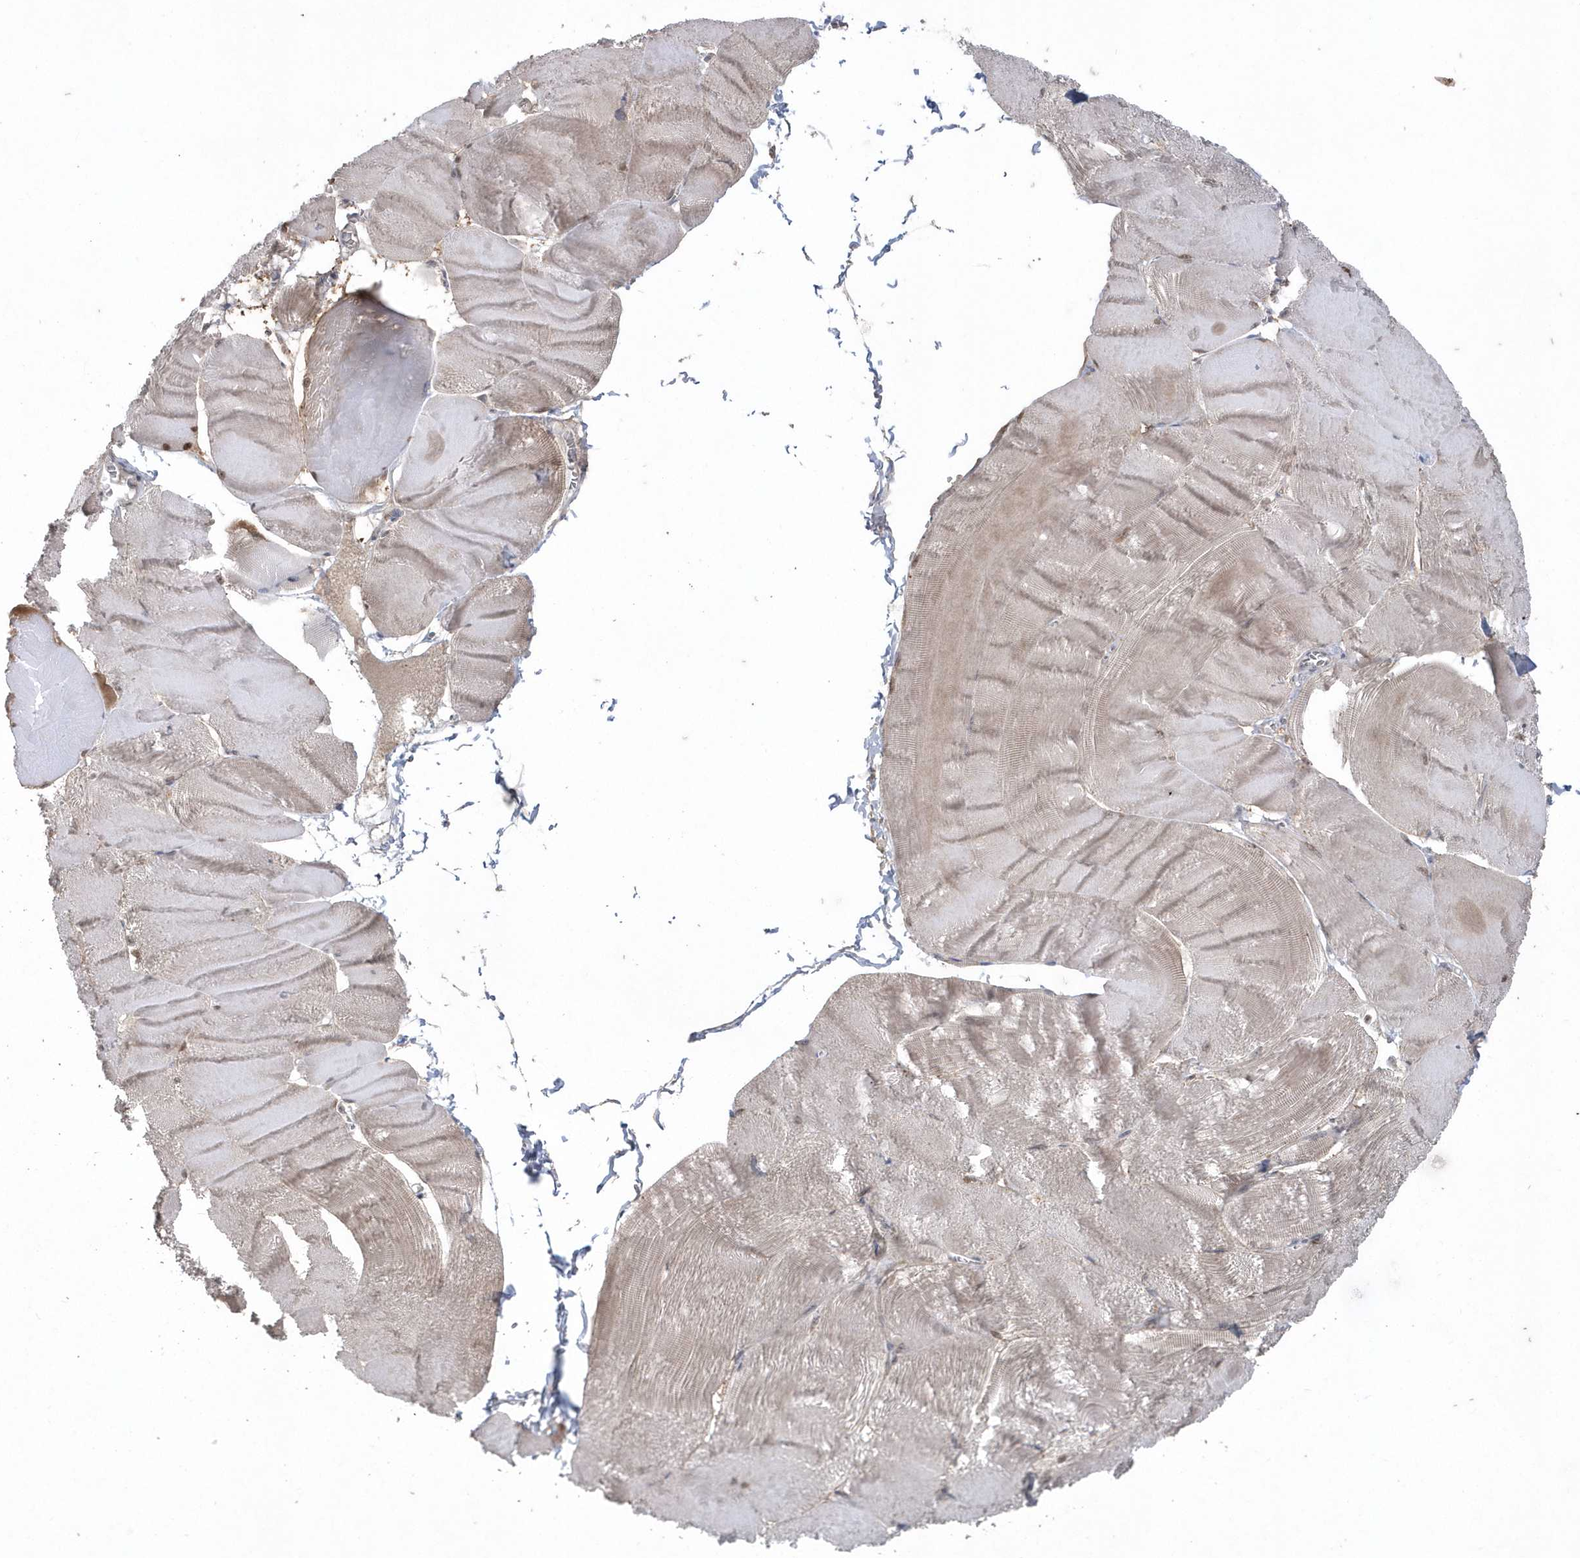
{"staining": {"intensity": "weak", "quantity": "25%-75%", "location": "cytoplasmic/membranous"}, "tissue": "skeletal muscle", "cell_type": "Myocytes", "image_type": "normal", "snomed": [{"axis": "morphology", "description": "Normal tissue, NOS"}, {"axis": "morphology", "description": "Basal cell carcinoma"}, {"axis": "topography", "description": "Skeletal muscle"}], "caption": "Skeletal muscle was stained to show a protein in brown. There is low levels of weak cytoplasmic/membranous staining in approximately 25%-75% of myocytes. The protein of interest is shown in brown color, while the nuclei are stained blue.", "gene": "GEMIN6", "patient": {"sex": "female", "age": 64}}